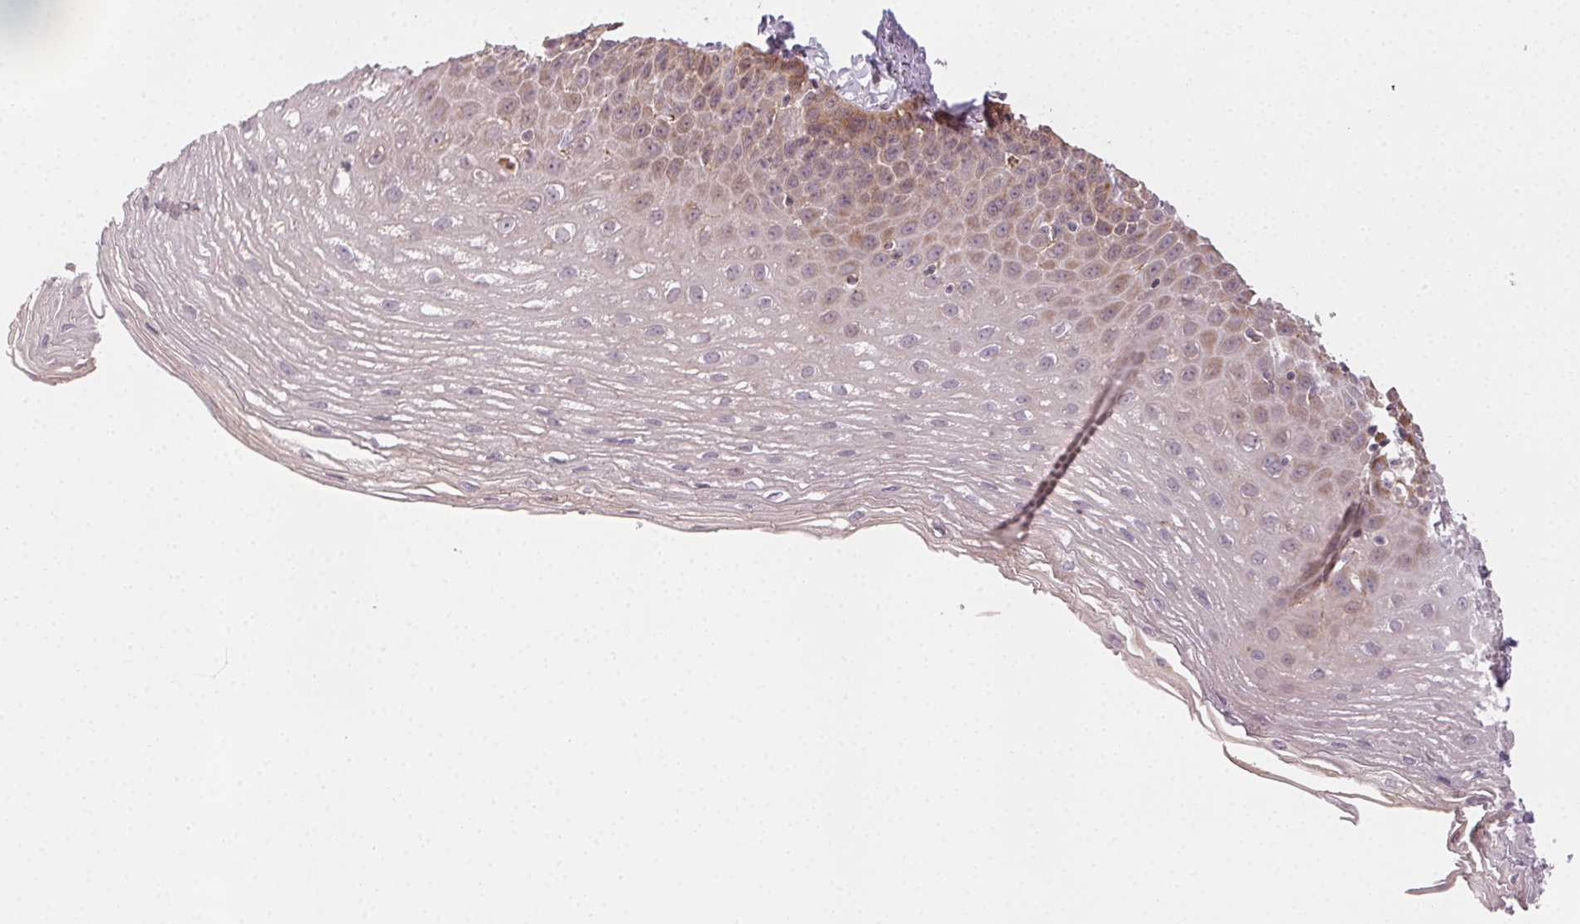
{"staining": {"intensity": "moderate", "quantity": "<25%", "location": "cytoplasmic/membranous"}, "tissue": "esophagus", "cell_type": "Squamous epithelial cells", "image_type": "normal", "snomed": [{"axis": "morphology", "description": "Normal tissue, NOS"}, {"axis": "topography", "description": "Esophagus"}], "caption": "Protein staining displays moderate cytoplasmic/membranous expression in approximately <25% of squamous epithelial cells in unremarkable esophagus.", "gene": "NCOA4", "patient": {"sex": "female", "age": 81}}